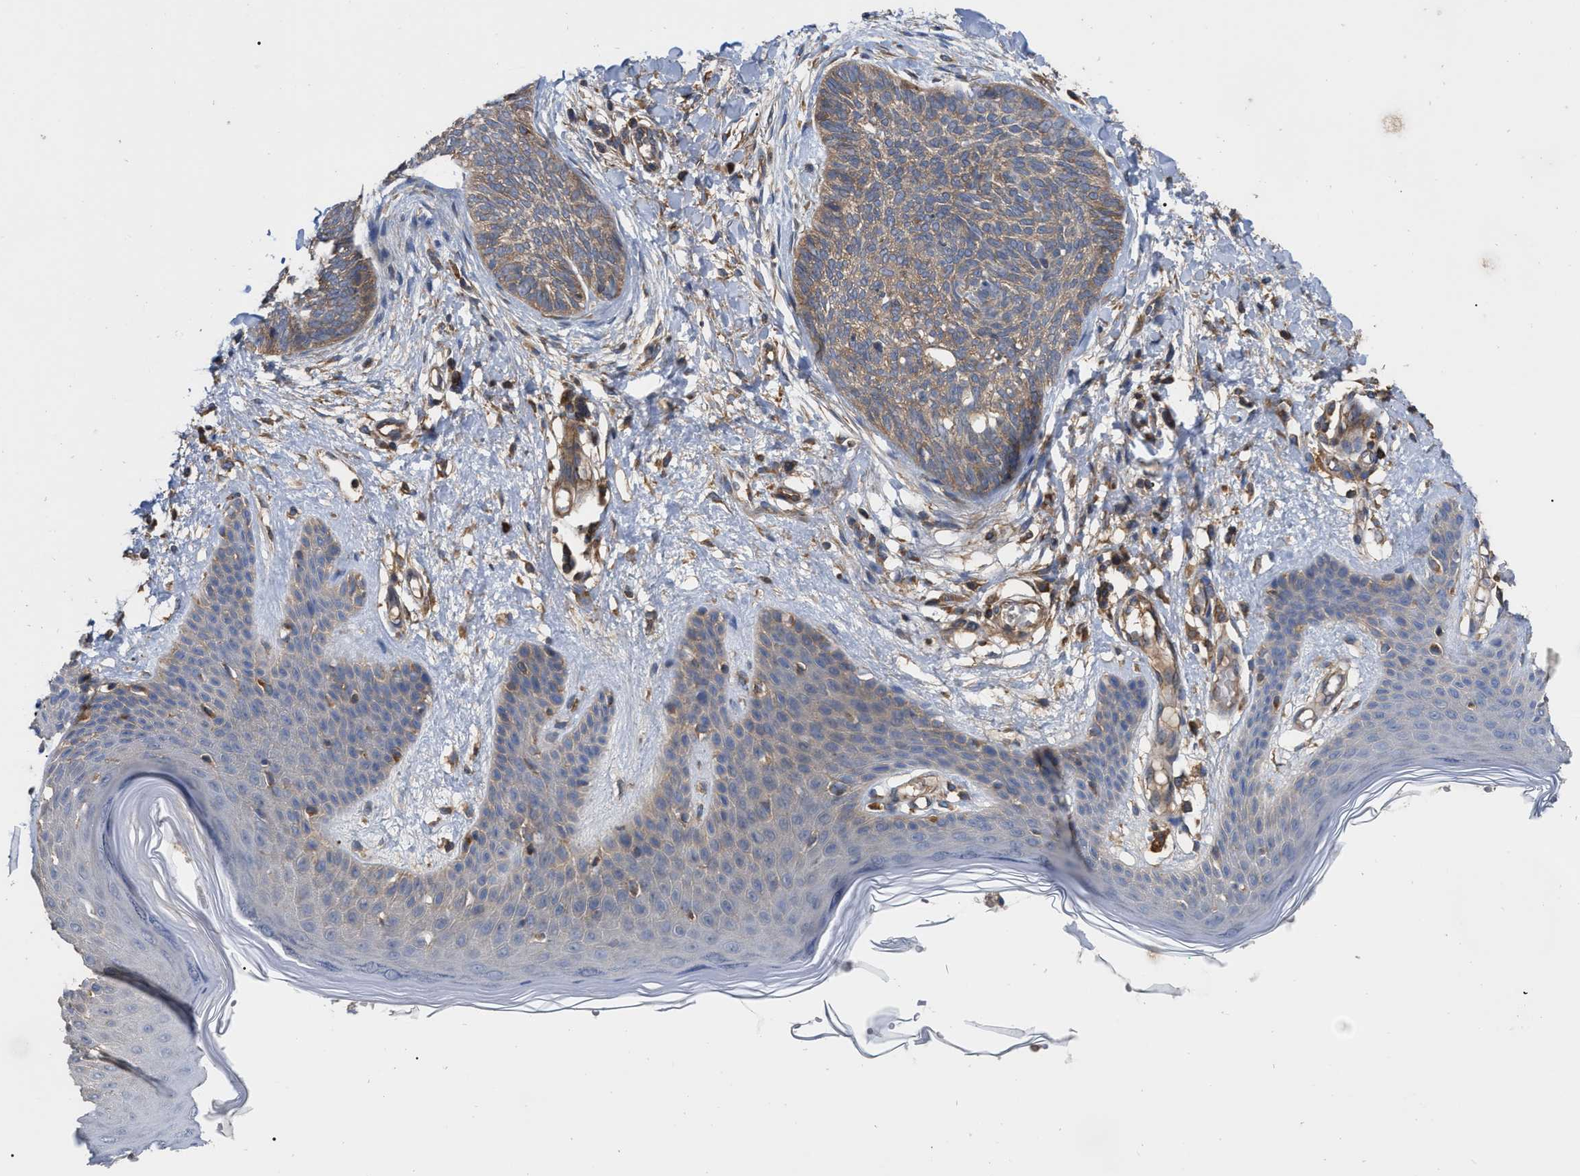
{"staining": {"intensity": "weak", "quantity": ">75%", "location": "cytoplasmic/membranous"}, "tissue": "skin cancer", "cell_type": "Tumor cells", "image_type": "cancer", "snomed": [{"axis": "morphology", "description": "Basal cell carcinoma"}, {"axis": "topography", "description": "Skin"}], "caption": "A brown stain highlights weak cytoplasmic/membranous staining of a protein in human basal cell carcinoma (skin) tumor cells.", "gene": "RABEP1", "patient": {"sex": "female", "age": 59}}